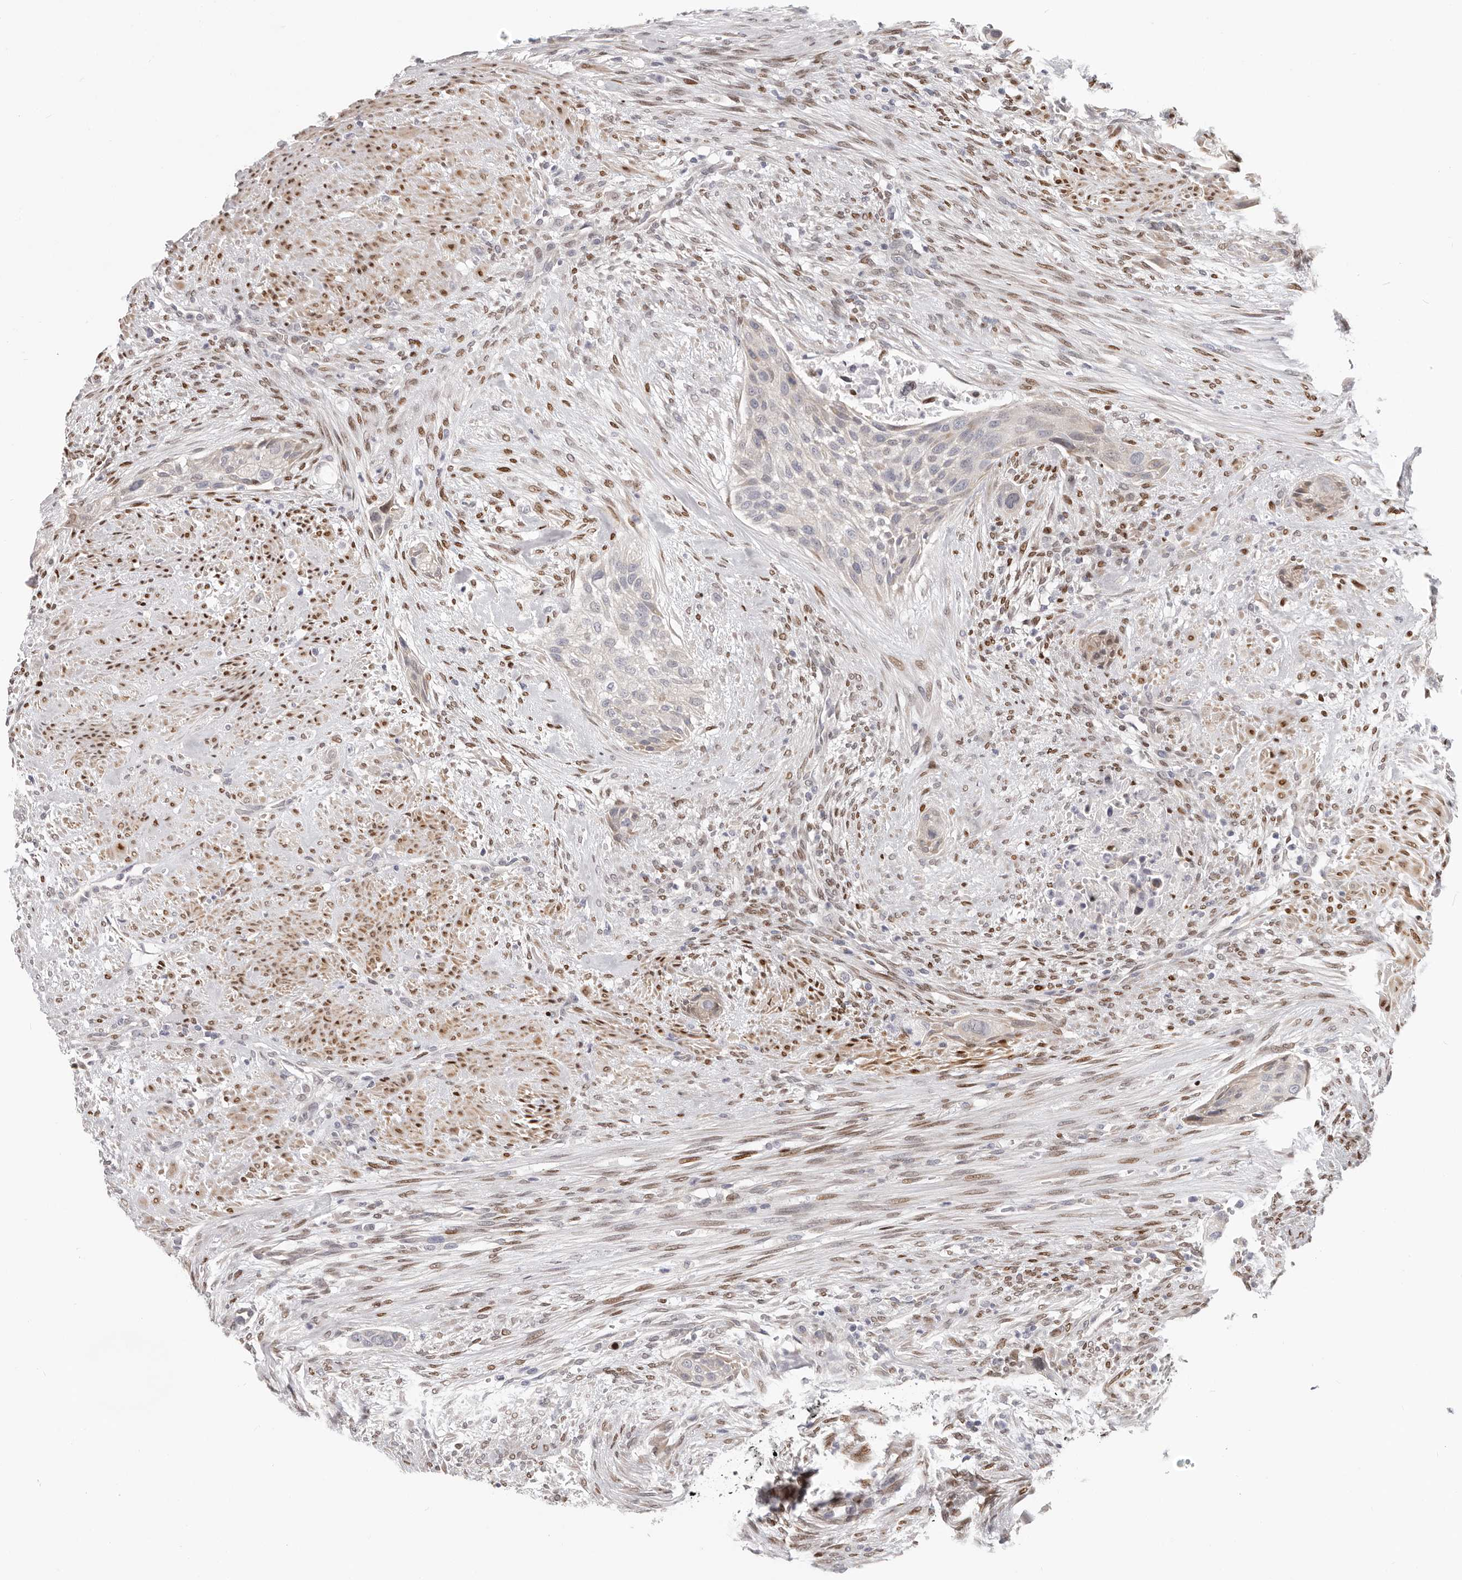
{"staining": {"intensity": "negative", "quantity": "none", "location": "none"}, "tissue": "urothelial cancer", "cell_type": "Tumor cells", "image_type": "cancer", "snomed": [{"axis": "morphology", "description": "Urothelial carcinoma, High grade"}, {"axis": "topography", "description": "Urinary bladder"}], "caption": "The image exhibits no staining of tumor cells in urothelial cancer. (Immunohistochemistry, brightfield microscopy, high magnification).", "gene": "SRP19", "patient": {"sex": "male", "age": 35}}